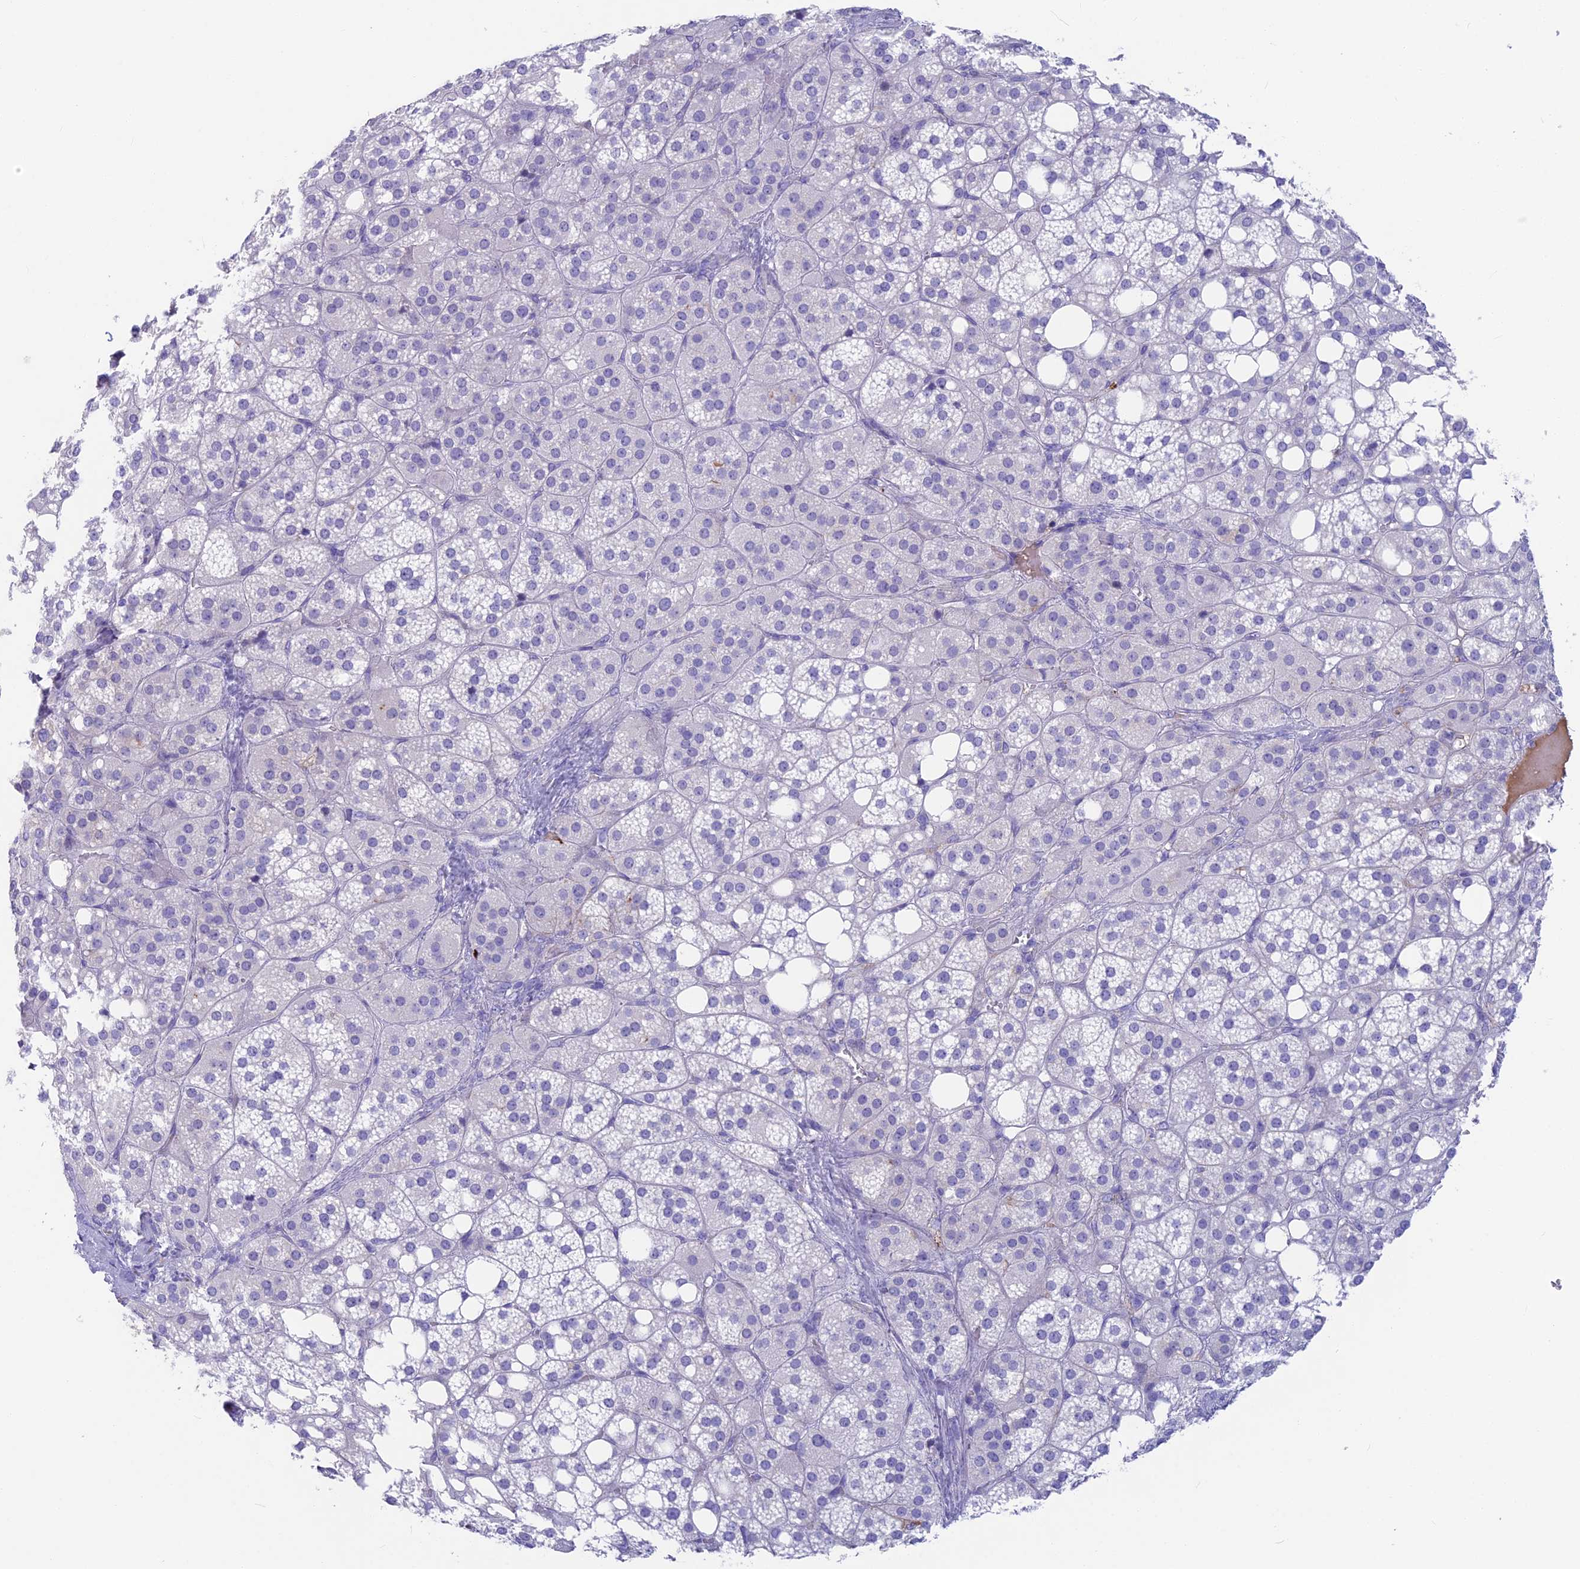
{"staining": {"intensity": "negative", "quantity": "none", "location": "none"}, "tissue": "adrenal gland", "cell_type": "Glandular cells", "image_type": "normal", "snomed": [{"axis": "morphology", "description": "Normal tissue, NOS"}, {"axis": "topography", "description": "Adrenal gland"}], "caption": "High power microscopy histopathology image of an immunohistochemistry (IHC) image of unremarkable adrenal gland, revealing no significant staining in glandular cells.", "gene": "SNAP91", "patient": {"sex": "female", "age": 59}}